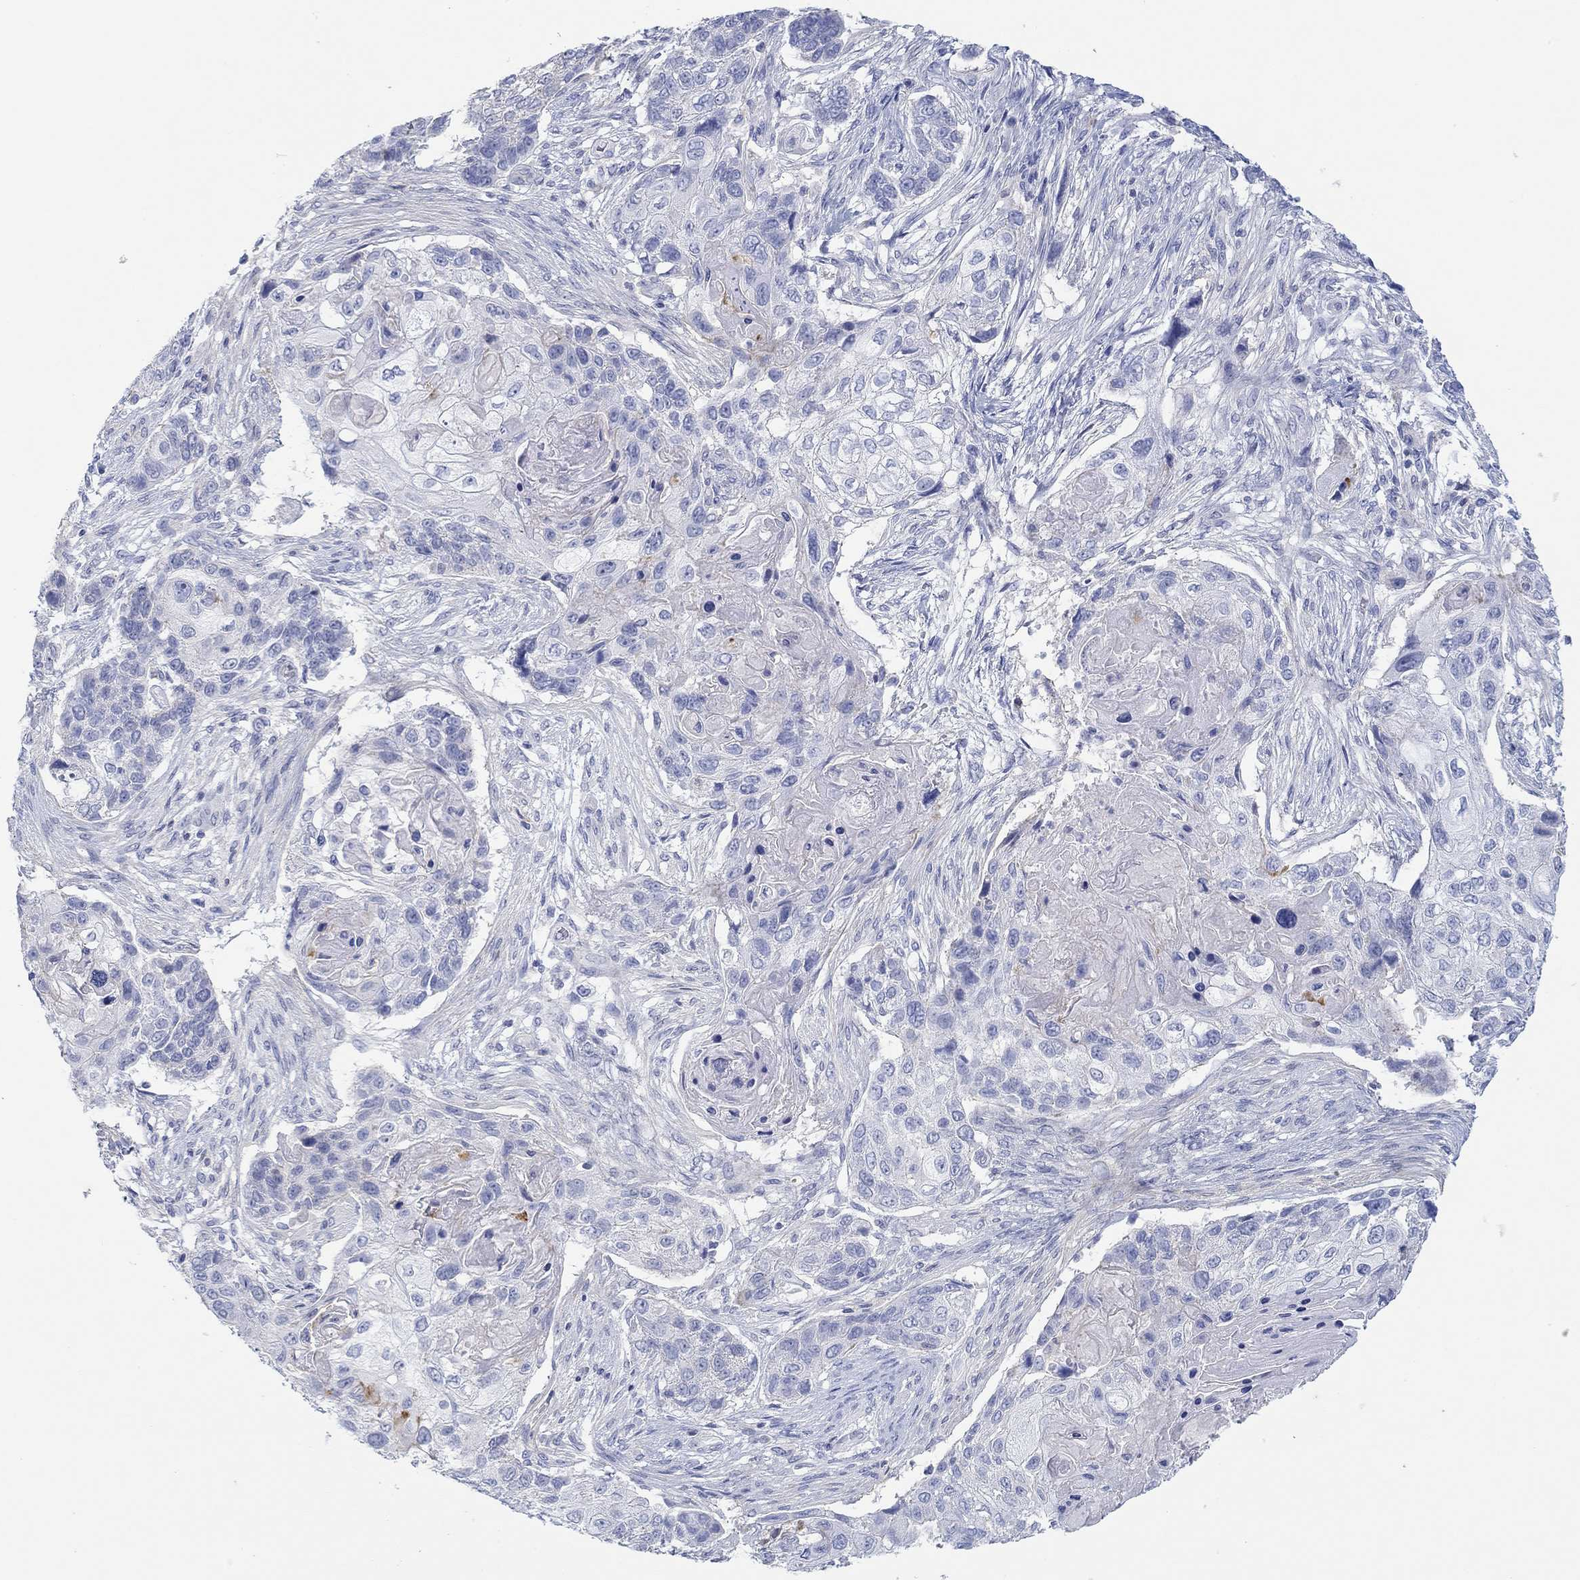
{"staining": {"intensity": "negative", "quantity": "none", "location": "none"}, "tissue": "lung cancer", "cell_type": "Tumor cells", "image_type": "cancer", "snomed": [{"axis": "morphology", "description": "Normal tissue, NOS"}, {"axis": "morphology", "description": "Squamous cell carcinoma, NOS"}, {"axis": "topography", "description": "Bronchus"}, {"axis": "topography", "description": "Lung"}], "caption": "Immunohistochemistry (IHC) of human lung cancer (squamous cell carcinoma) exhibits no expression in tumor cells.", "gene": "PPIL6", "patient": {"sex": "male", "age": 69}}